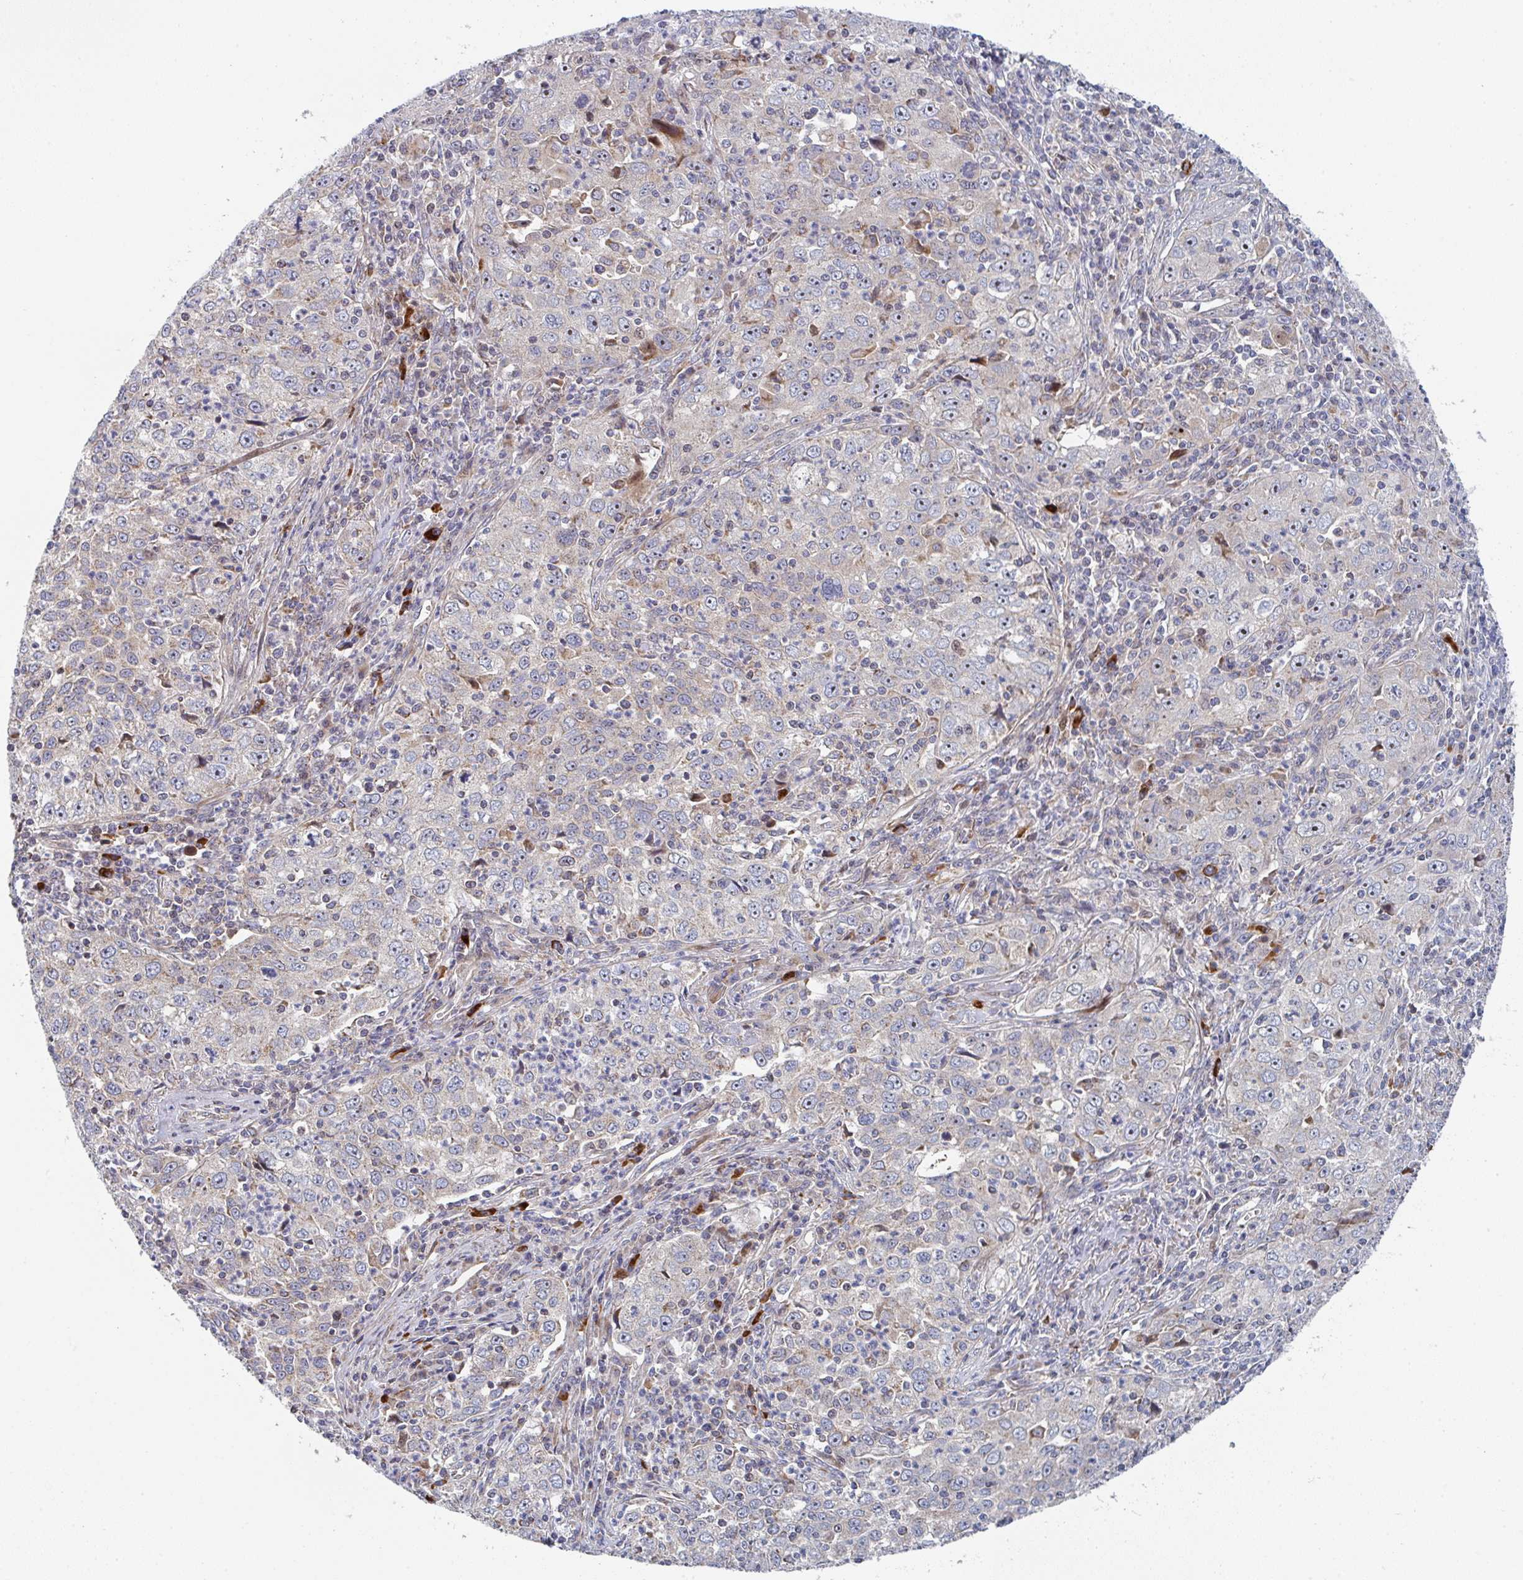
{"staining": {"intensity": "moderate", "quantity": "<25%", "location": "cytoplasmic/membranous,nuclear"}, "tissue": "lung cancer", "cell_type": "Tumor cells", "image_type": "cancer", "snomed": [{"axis": "morphology", "description": "Squamous cell carcinoma, NOS"}, {"axis": "topography", "description": "Lung"}], "caption": "The image displays staining of lung cancer, revealing moderate cytoplasmic/membranous and nuclear protein staining (brown color) within tumor cells.", "gene": "ZNF644", "patient": {"sex": "male", "age": 71}}